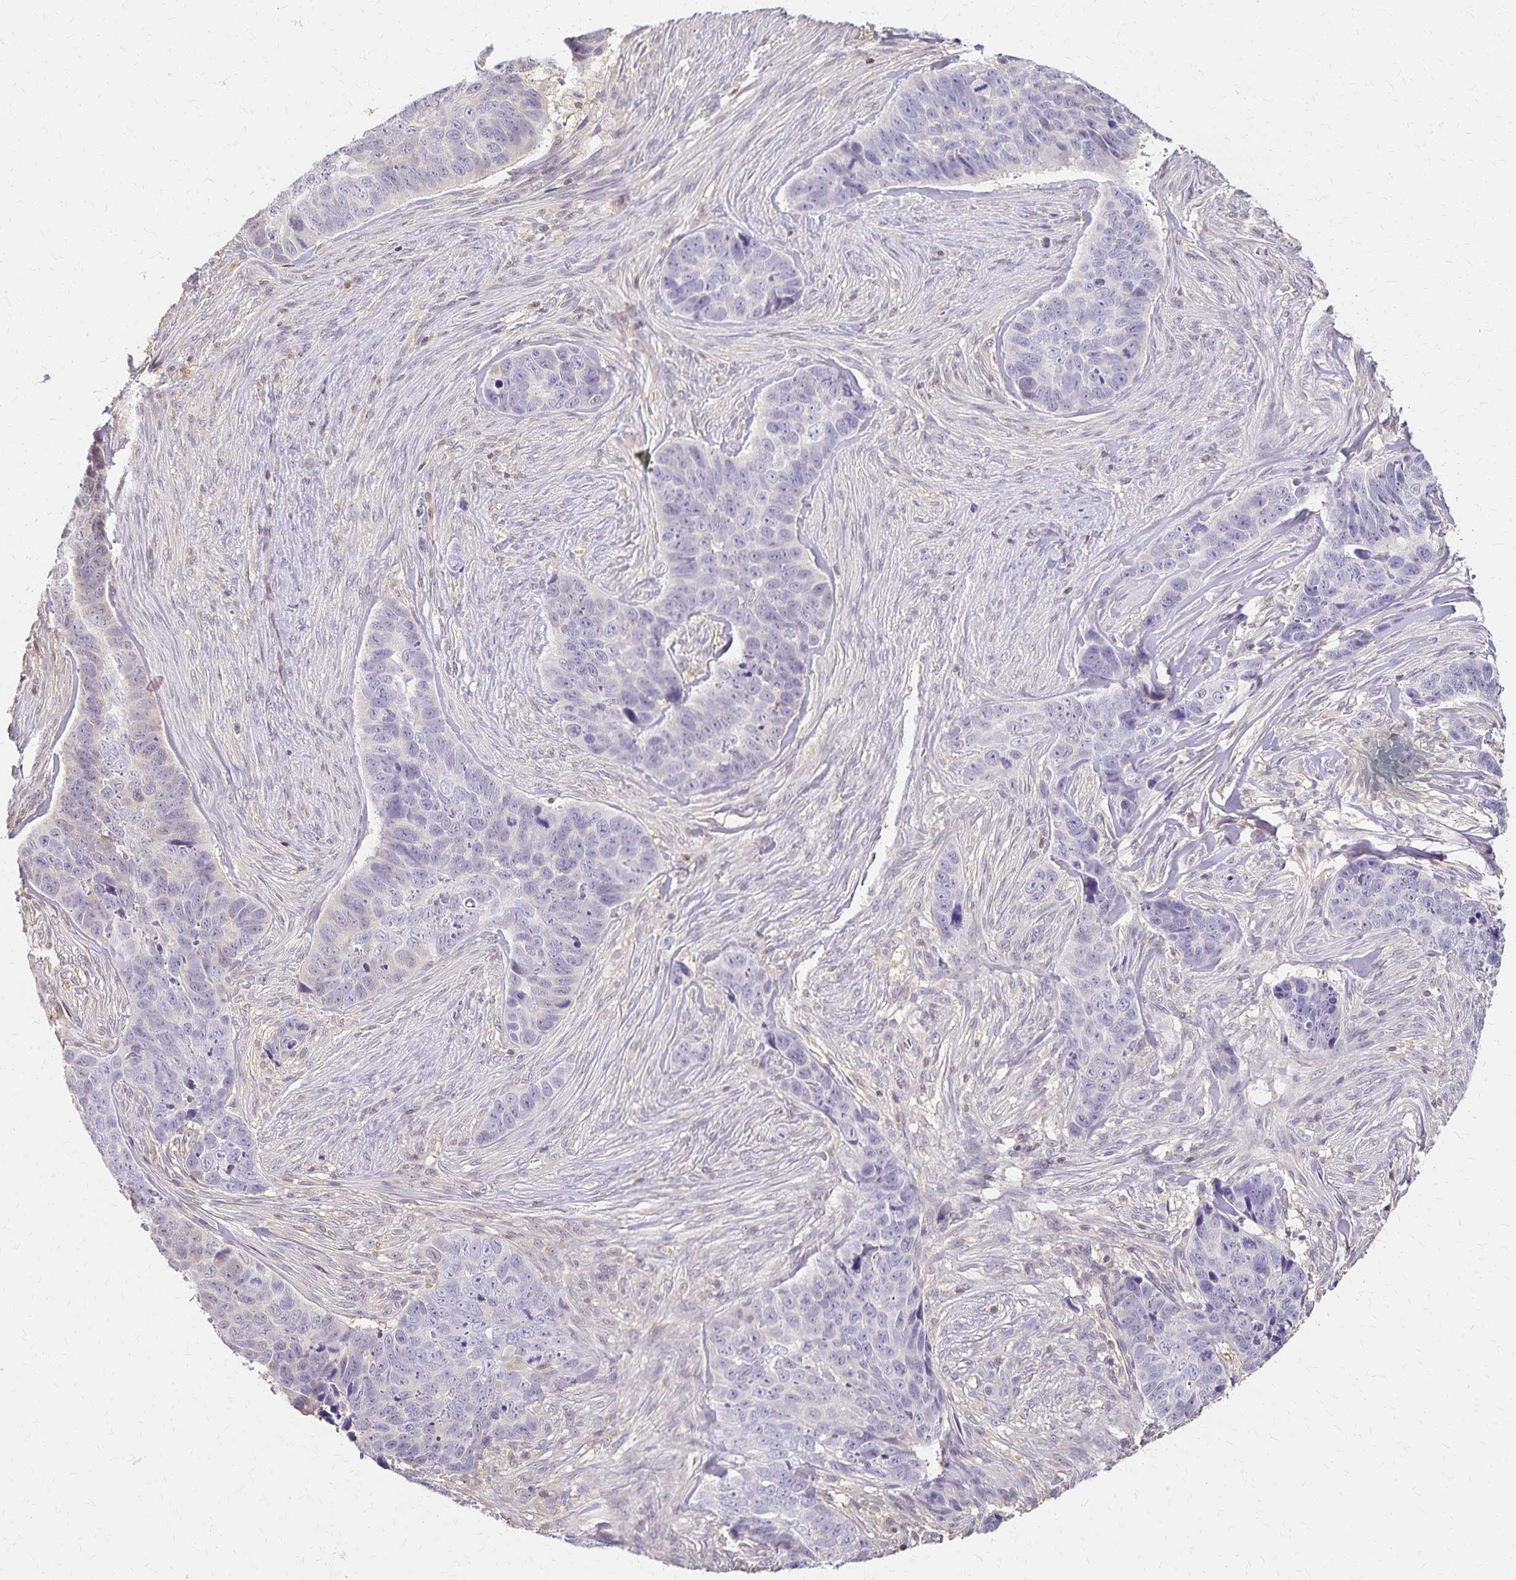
{"staining": {"intensity": "negative", "quantity": "none", "location": "none"}, "tissue": "skin cancer", "cell_type": "Tumor cells", "image_type": "cancer", "snomed": [{"axis": "morphology", "description": "Basal cell carcinoma"}, {"axis": "topography", "description": "Skin"}], "caption": "A high-resolution histopathology image shows IHC staining of skin basal cell carcinoma, which exhibits no significant expression in tumor cells.", "gene": "AZGP1", "patient": {"sex": "female", "age": 82}}